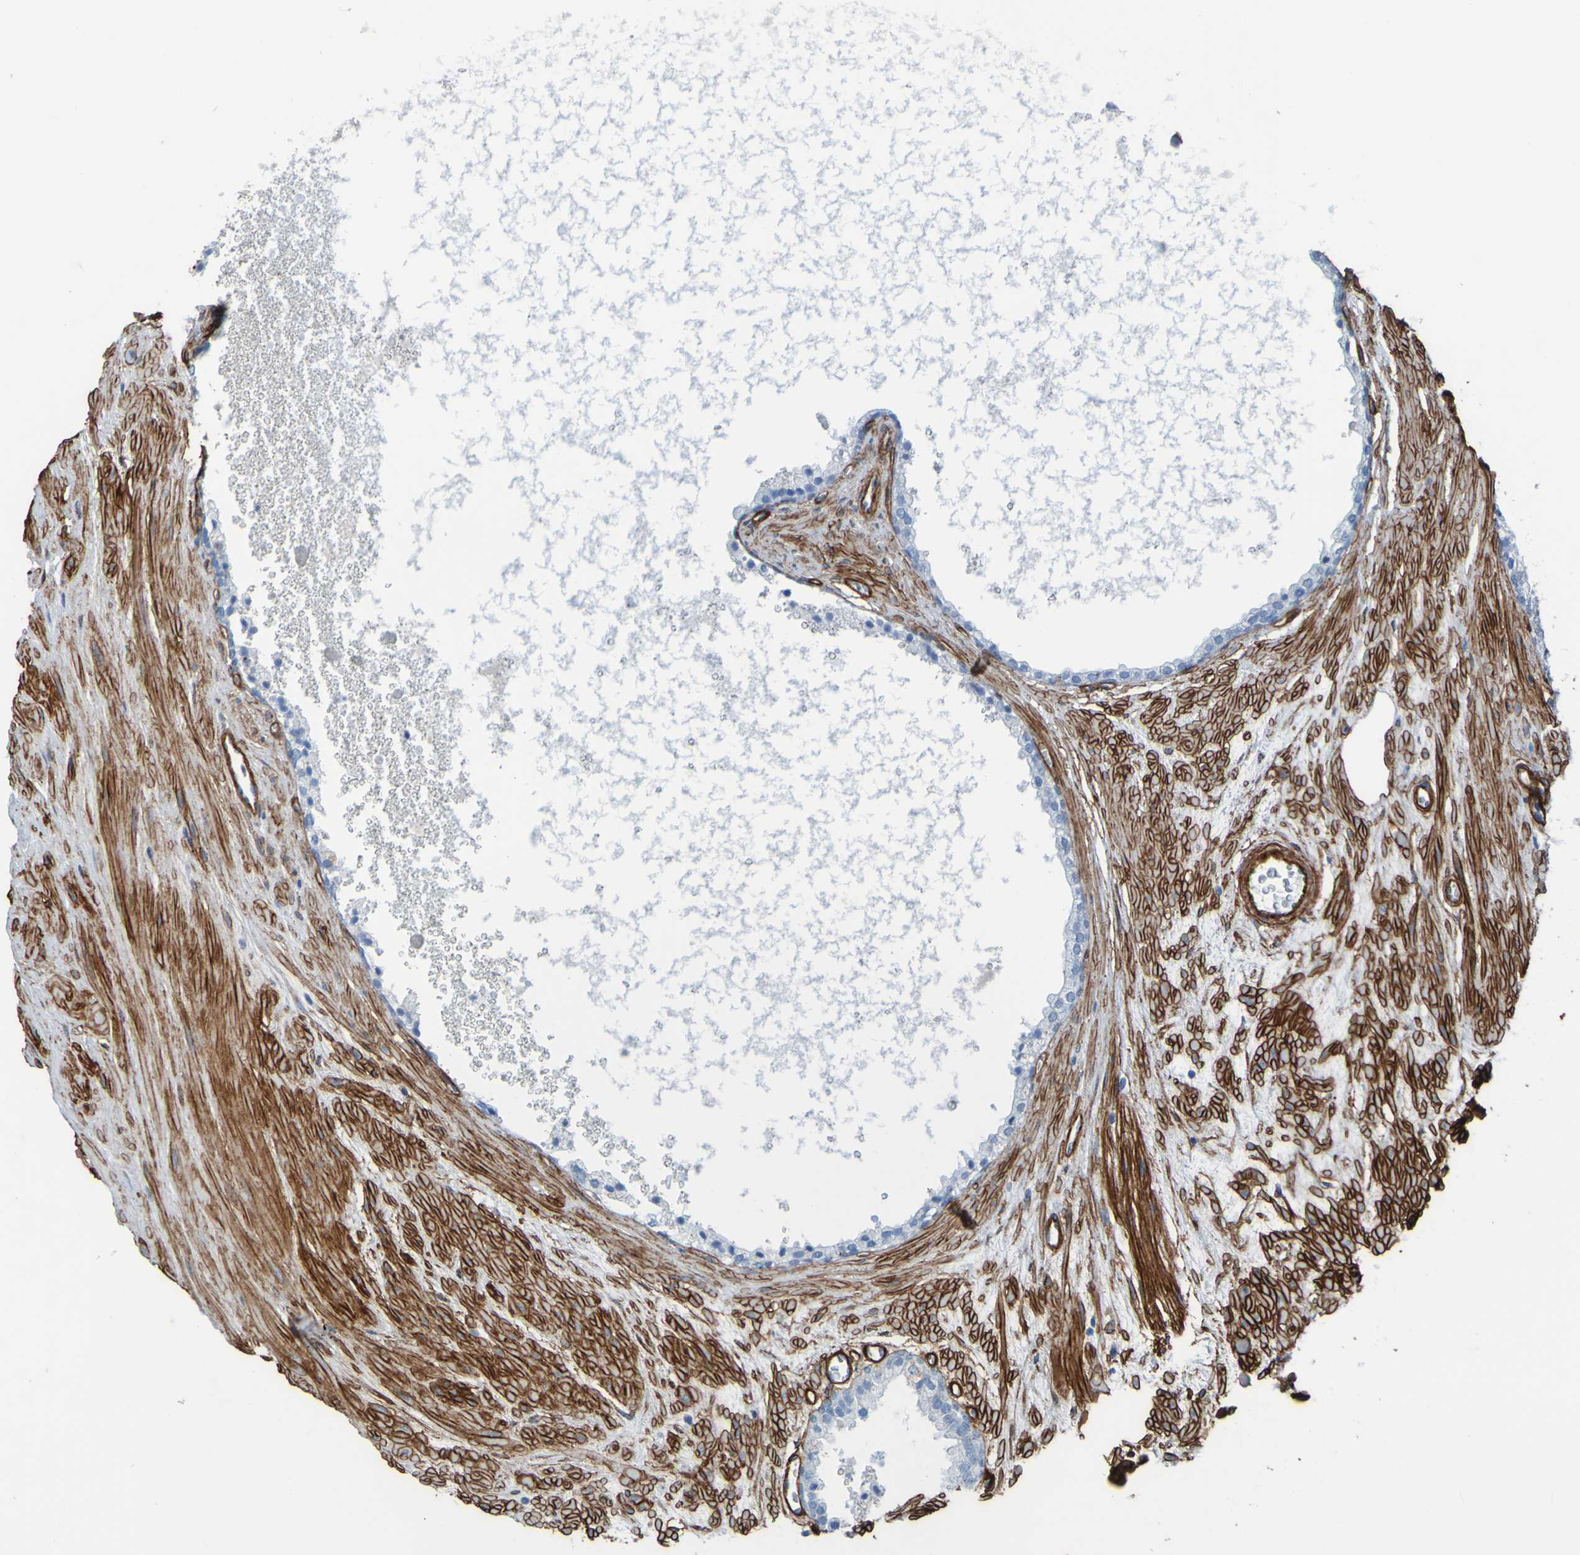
{"staining": {"intensity": "negative", "quantity": "none", "location": "none"}, "tissue": "prostate cancer", "cell_type": "Tumor cells", "image_type": "cancer", "snomed": [{"axis": "morphology", "description": "Adenocarcinoma, High grade"}, {"axis": "topography", "description": "Prostate"}], "caption": "Immunohistochemistry (IHC) of human prostate cancer (adenocarcinoma (high-grade)) shows no positivity in tumor cells.", "gene": "COL4A2", "patient": {"sex": "male", "age": 65}}